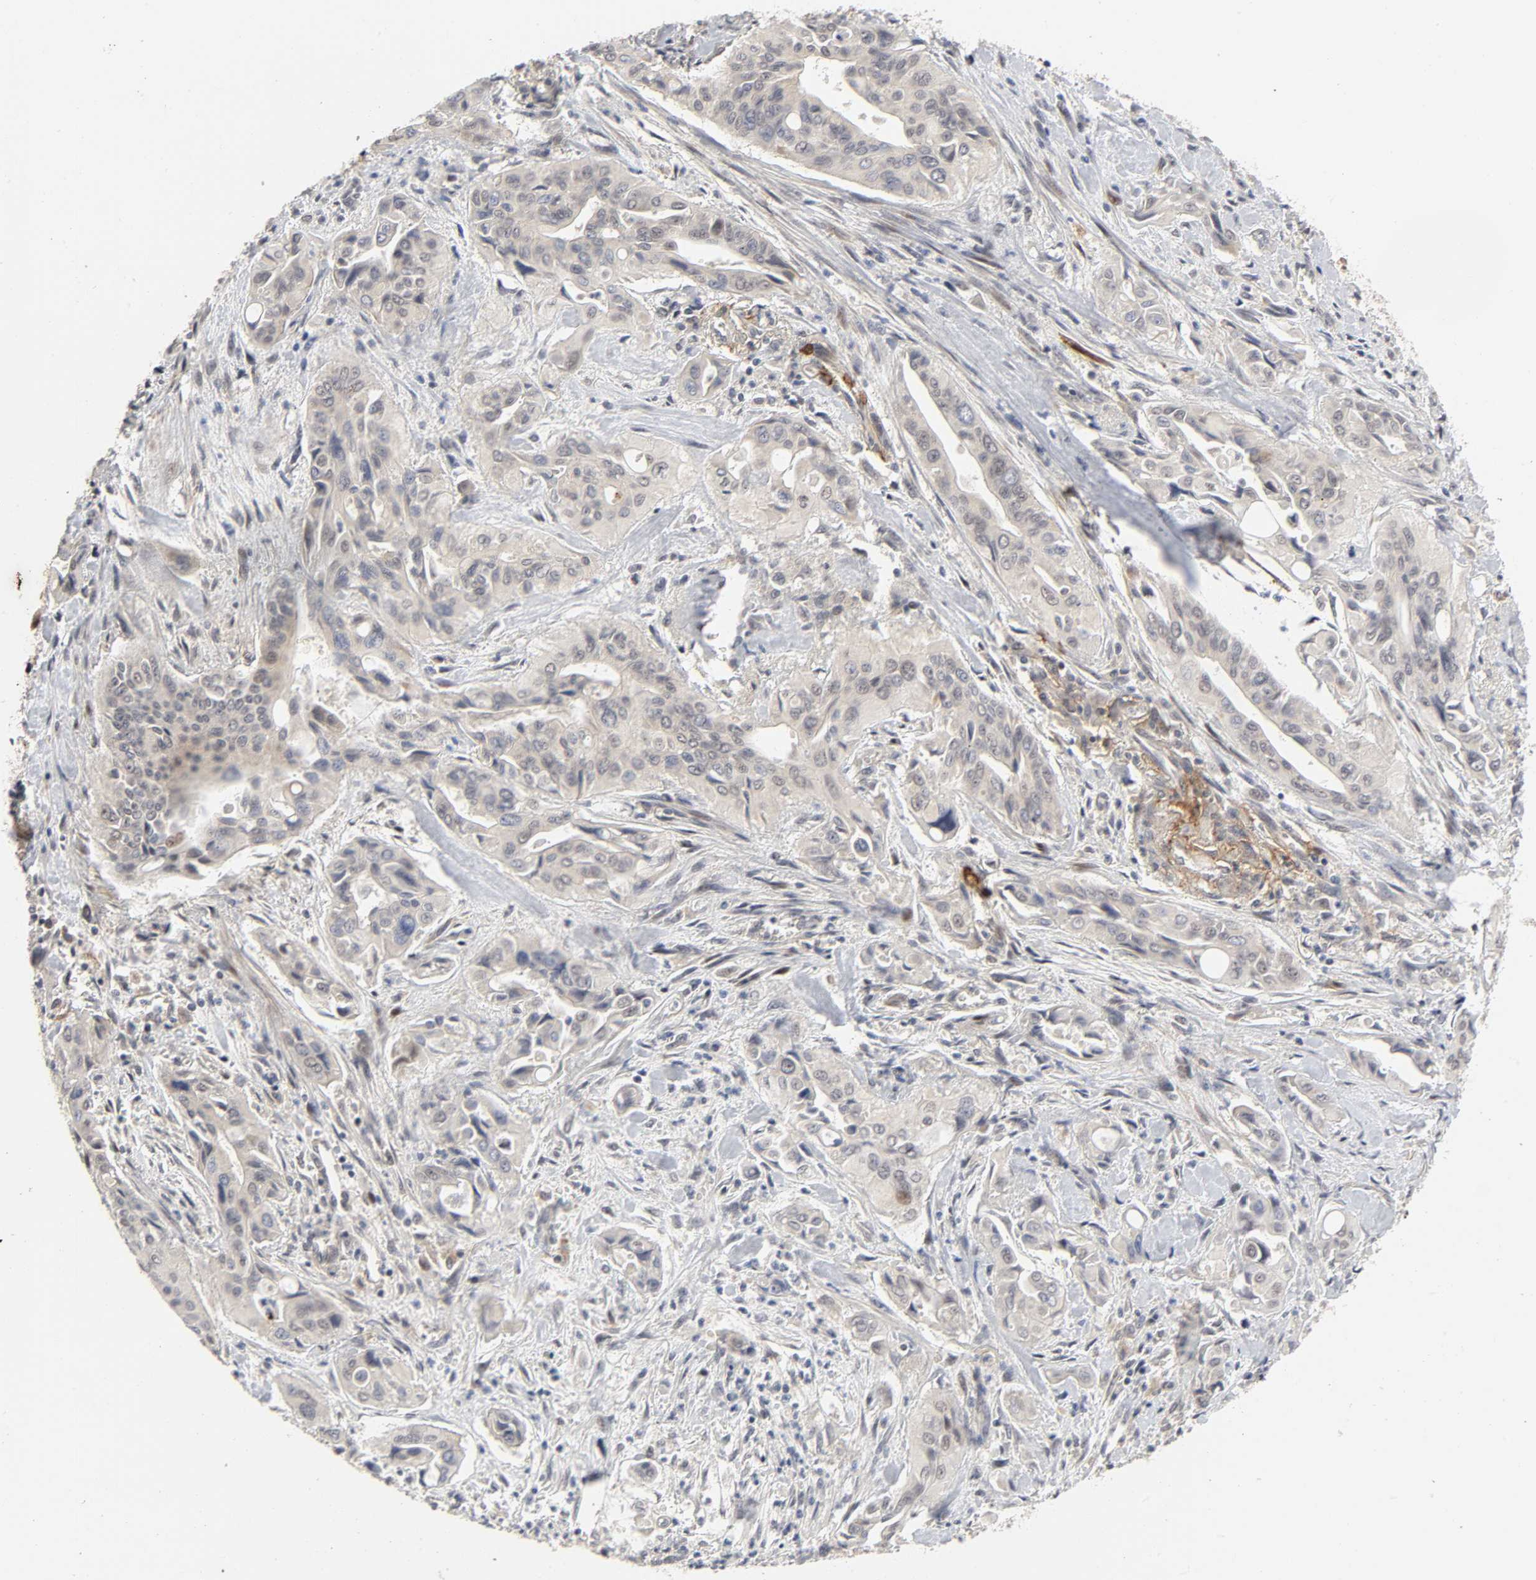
{"staining": {"intensity": "negative", "quantity": "none", "location": "none"}, "tissue": "pancreatic cancer", "cell_type": "Tumor cells", "image_type": "cancer", "snomed": [{"axis": "morphology", "description": "Adenocarcinoma, NOS"}, {"axis": "topography", "description": "Pancreas"}], "caption": "This is an immunohistochemistry image of human pancreatic cancer (adenocarcinoma). There is no expression in tumor cells.", "gene": "ZKSCAN8", "patient": {"sex": "male", "age": 77}}